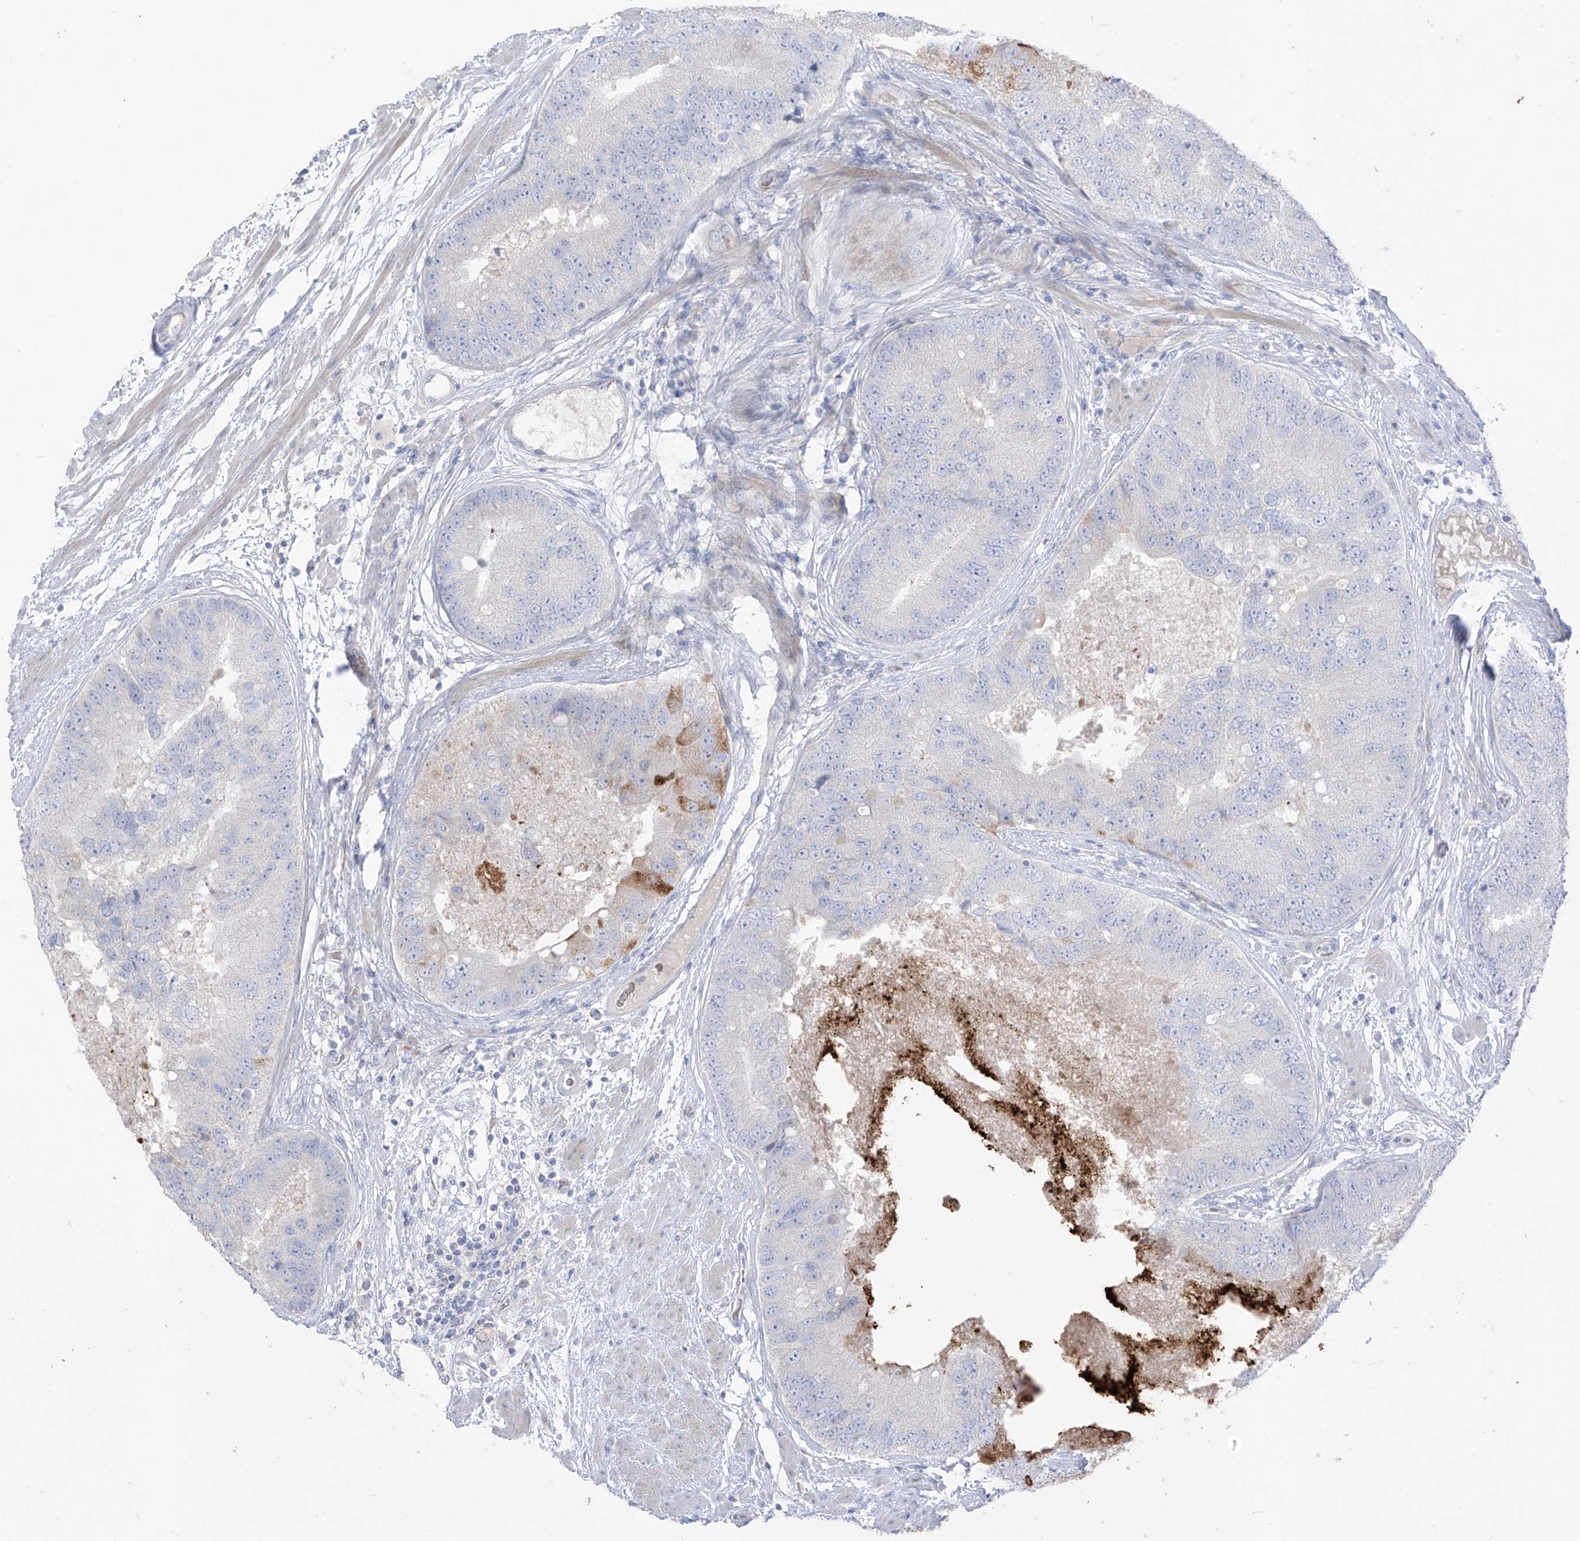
{"staining": {"intensity": "negative", "quantity": "none", "location": "none"}, "tissue": "prostate cancer", "cell_type": "Tumor cells", "image_type": "cancer", "snomed": [{"axis": "morphology", "description": "Adenocarcinoma, High grade"}, {"axis": "topography", "description": "Prostate"}], "caption": "This is an IHC image of human prostate adenocarcinoma (high-grade). There is no expression in tumor cells.", "gene": "ASPRV1", "patient": {"sex": "male", "age": 70}}